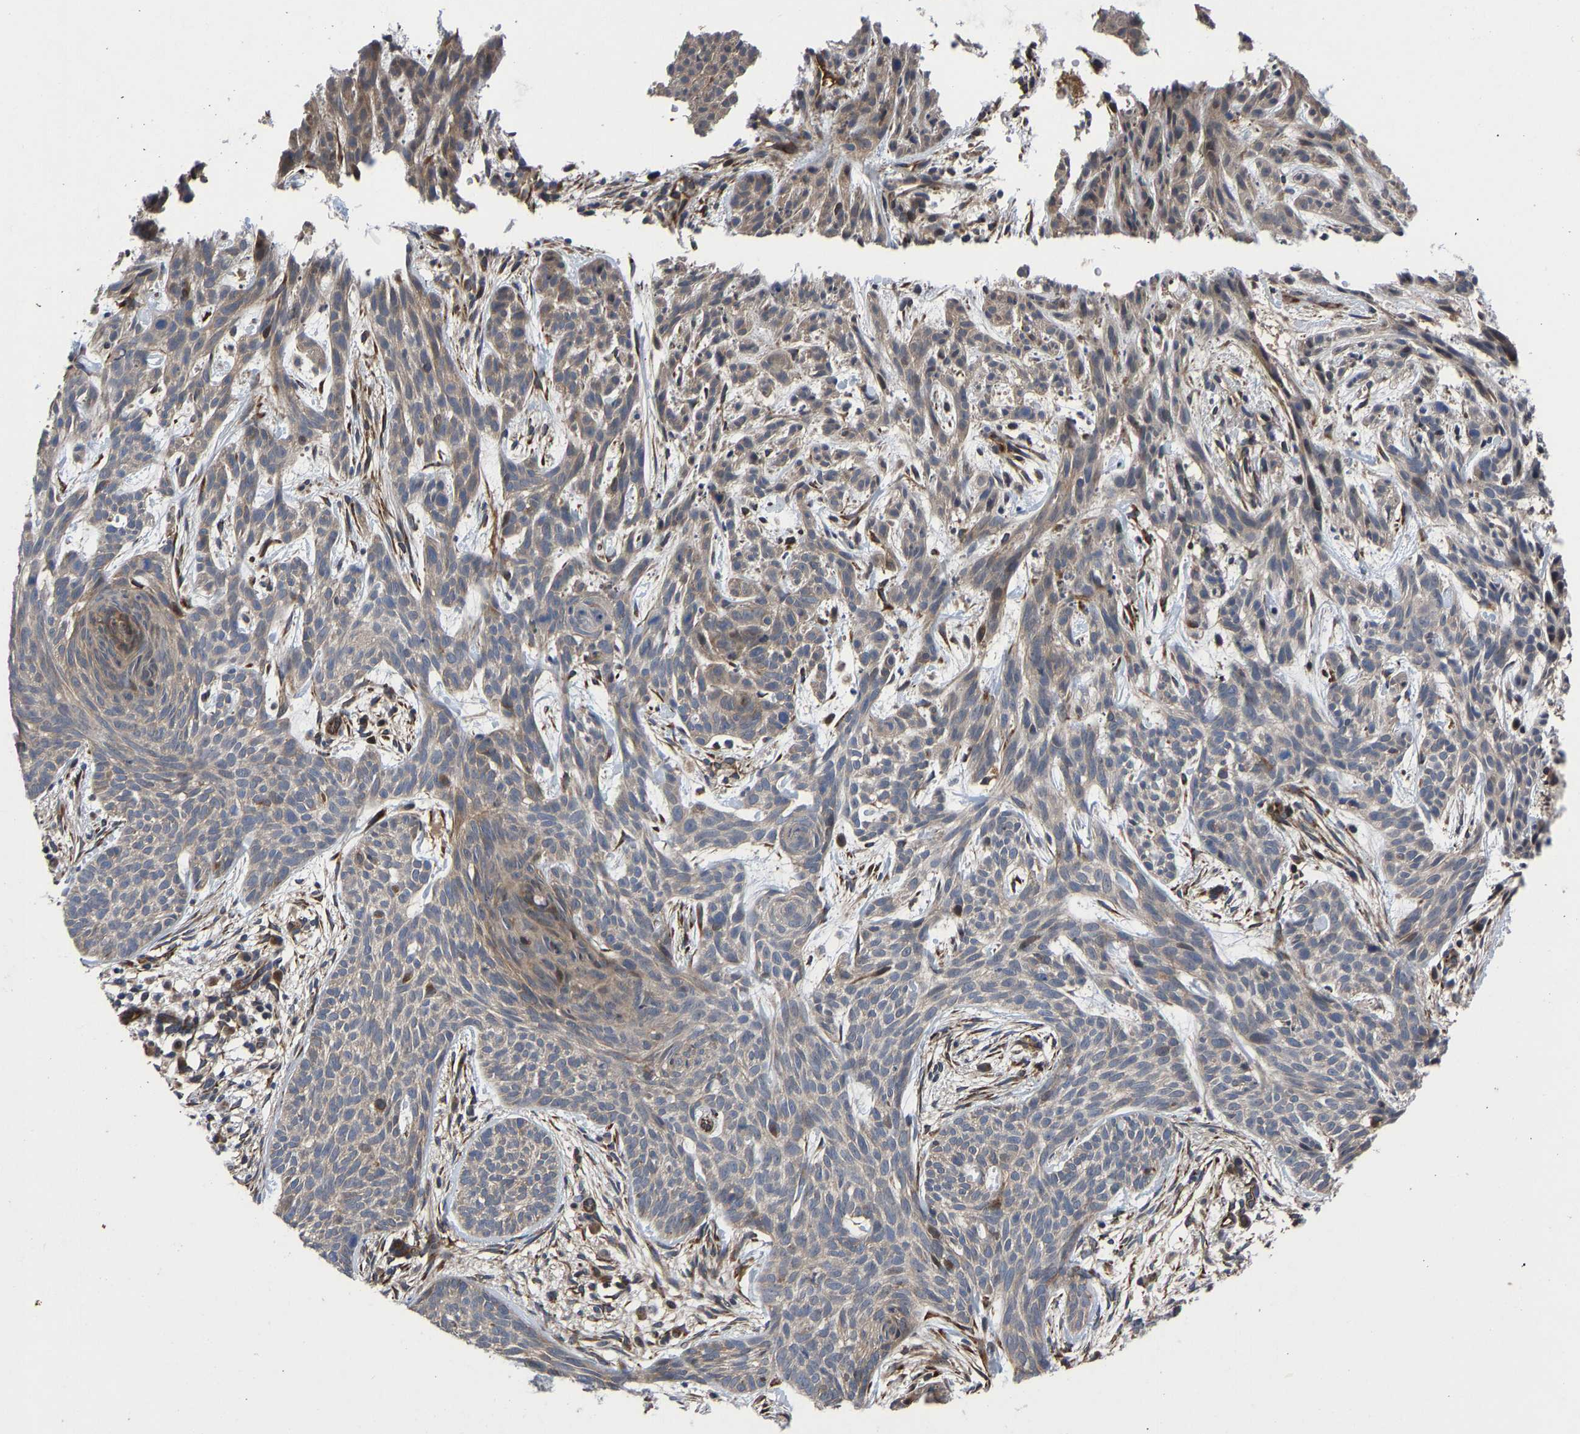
{"staining": {"intensity": "weak", "quantity": "25%-75%", "location": "cytoplasmic/membranous"}, "tissue": "skin cancer", "cell_type": "Tumor cells", "image_type": "cancer", "snomed": [{"axis": "morphology", "description": "Basal cell carcinoma"}, {"axis": "topography", "description": "Skin"}], "caption": "The histopathology image demonstrates immunohistochemical staining of skin cancer (basal cell carcinoma). There is weak cytoplasmic/membranous expression is identified in about 25%-75% of tumor cells.", "gene": "FRRS1", "patient": {"sex": "female", "age": 59}}